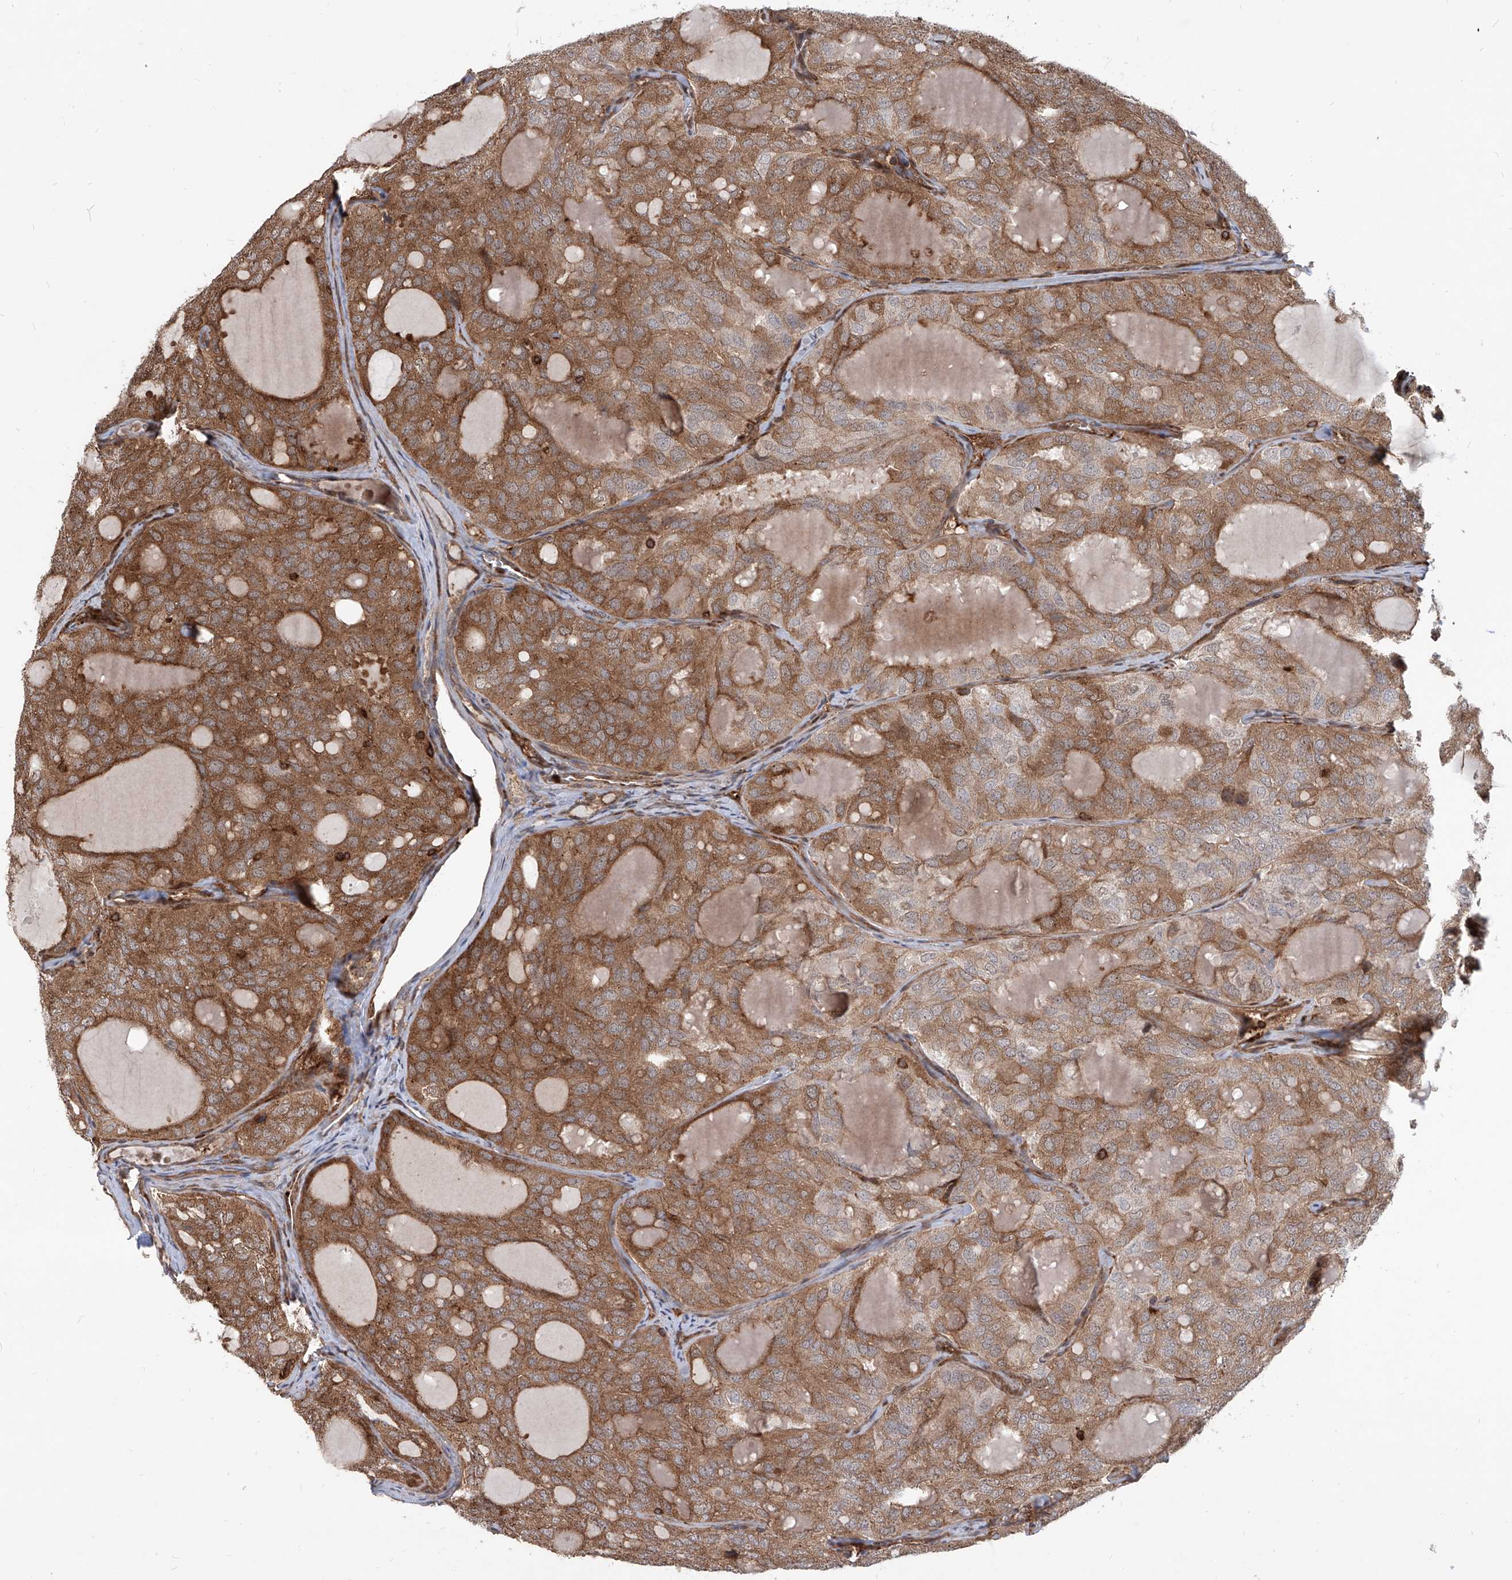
{"staining": {"intensity": "moderate", "quantity": ">75%", "location": "cytoplasmic/membranous"}, "tissue": "thyroid cancer", "cell_type": "Tumor cells", "image_type": "cancer", "snomed": [{"axis": "morphology", "description": "Follicular adenoma carcinoma, NOS"}, {"axis": "topography", "description": "Thyroid gland"}], "caption": "Approximately >75% of tumor cells in human thyroid cancer demonstrate moderate cytoplasmic/membranous protein expression as visualized by brown immunohistochemical staining.", "gene": "MAGED2", "patient": {"sex": "male", "age": 75}}